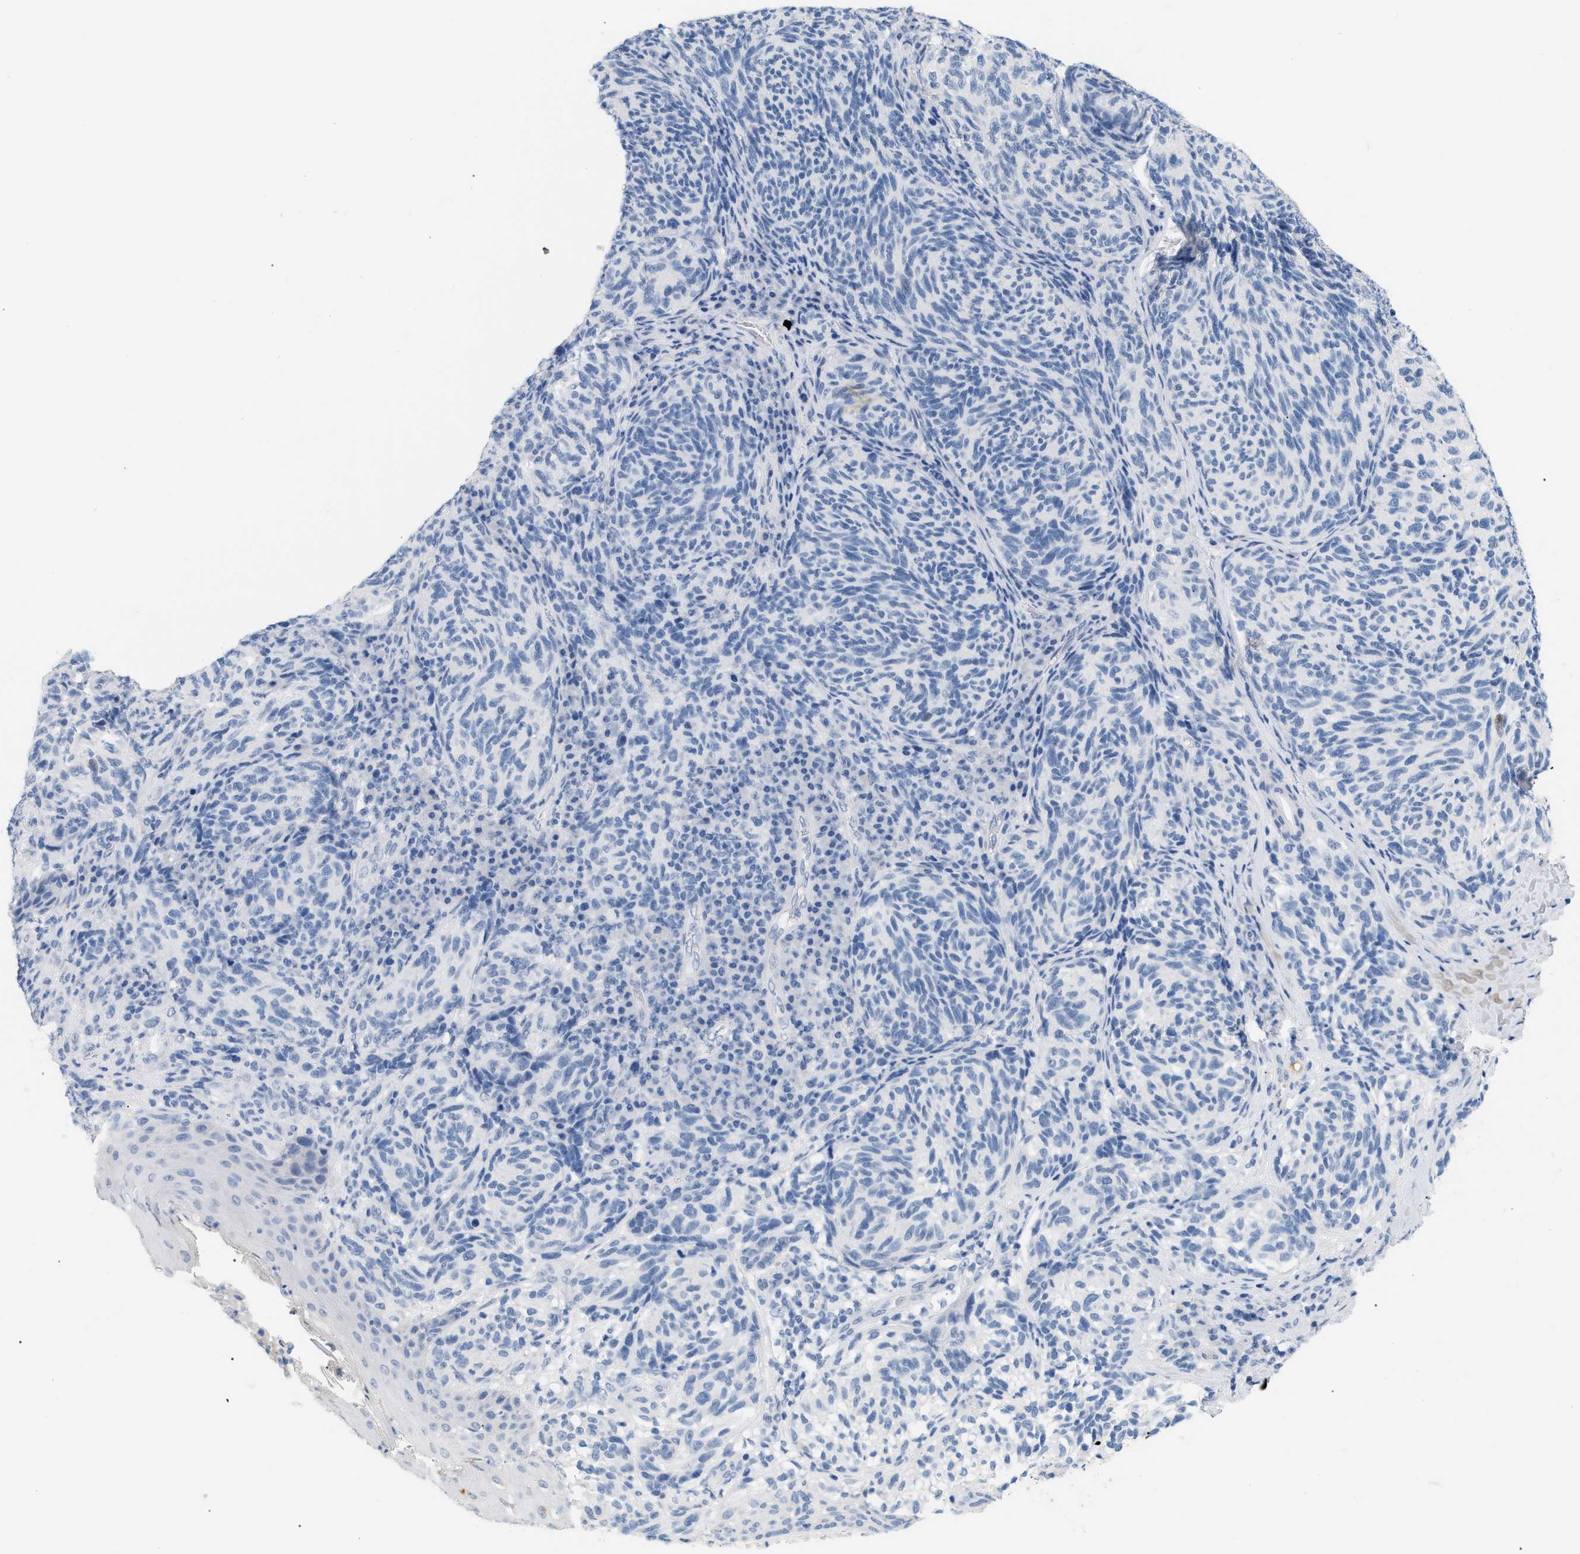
{"staining": {"intensity": "negative", "quantity": "none", "location": "none"}, "tissue": "melanoma", "cell_type": "Tumor cells", "image_type": "cancer", "snomed": [{"axis": "morphology", "description": "Malignant melanoma, NOS"}, {"axis": "topography", "description": "Skin"}], "caption": "IHC histopathology image of malignant melanoma stained for a protein (brown), which displays no staining in tumor cells.", "gene": "CFH", "patient": {"sex": "female", "age": 73}}